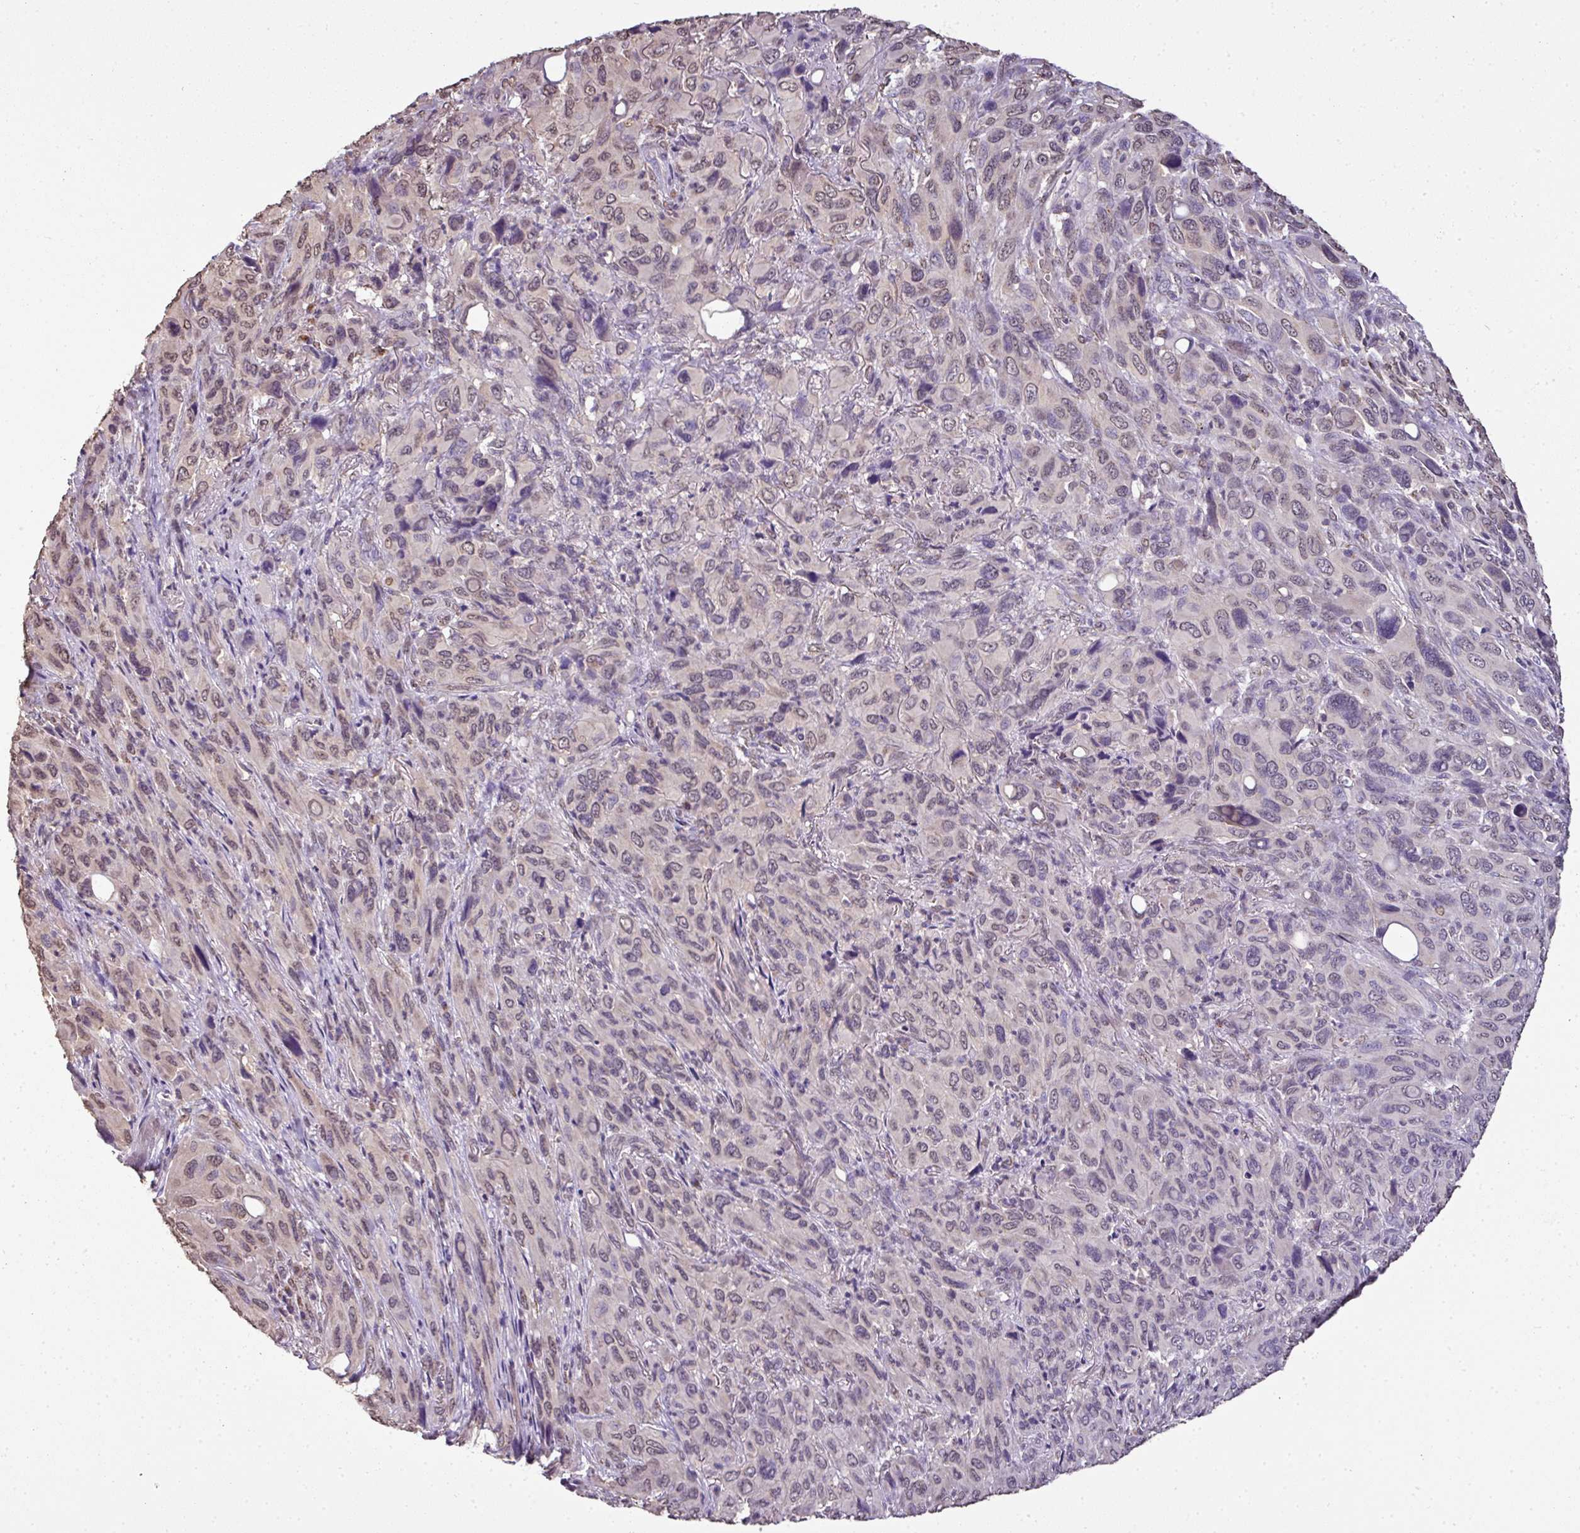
{"staining": {"intensity": "weak", "quantity": "<25%", "location": "nuclear"}, "tissue": "melanoma", "cell_type": "Tumor cells", "image_type": "cancer", "snomed": [{"axis": "morphology", "description": "Malignant melanoma, Metastatic site"}, {"axis": "topography", "description": "Lung"}], "caption": "Tumor cells show no significant expression in melanoma.", "gene": "JPH2", "patient": {"sex": "male", "age": 48}}